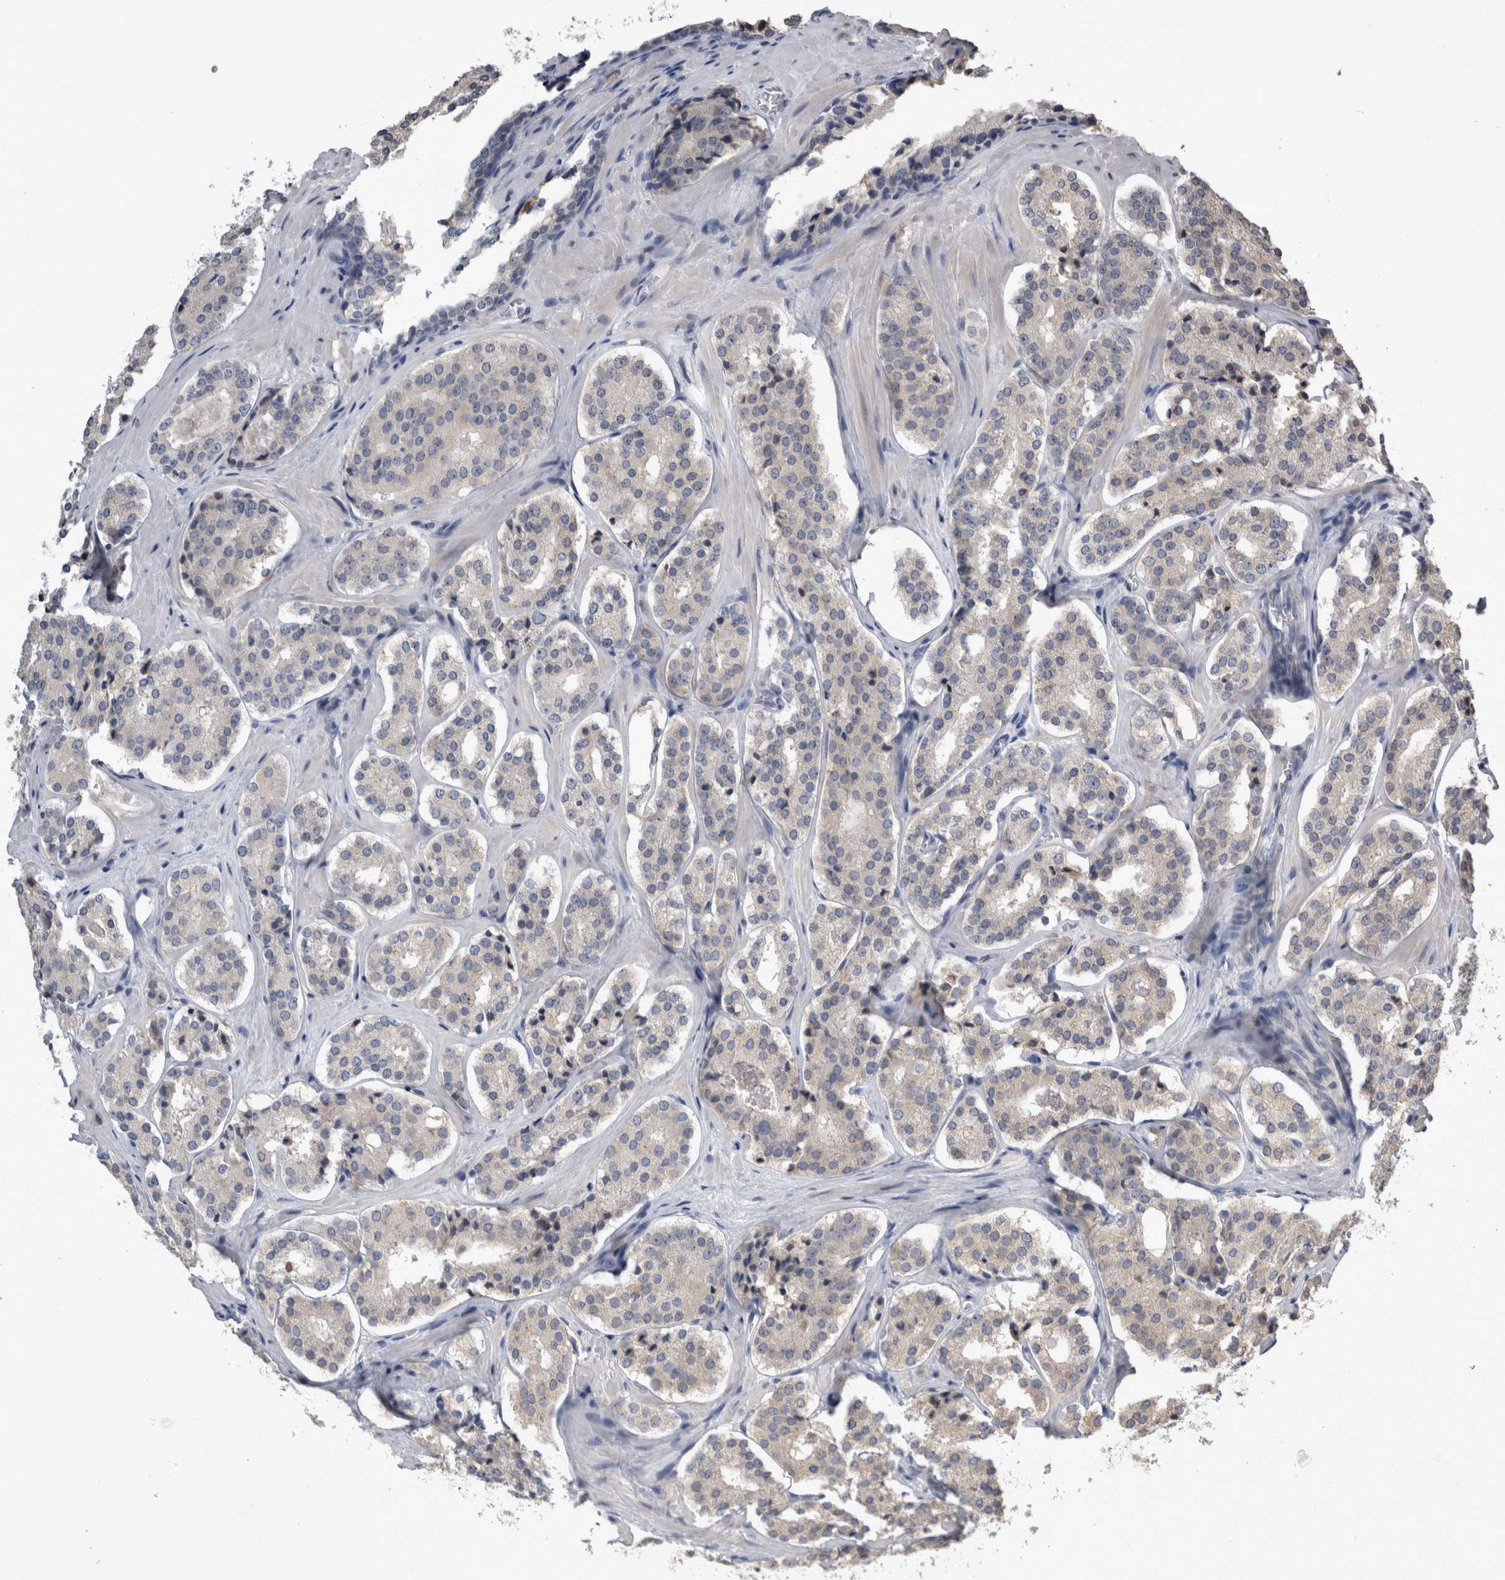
{"staining": {"intensity": "negative", "quantity": "none", "location": "none"}, "tissue": "prostate cancer", "cell_type": "Tumor cells", "image_type": "cancer", "snomed": [{"axis": "morphology", "description": "Adenocarcinoma, High grade"}, {"axis": "topography", "description": "Prostate"}], "caption": "Tumor cells are negative for protein expression in human prostate cancer (high-grade adenocarcinoma).", "gene": "ANXA13", "patient": {"sex": "male", "age": 60}}